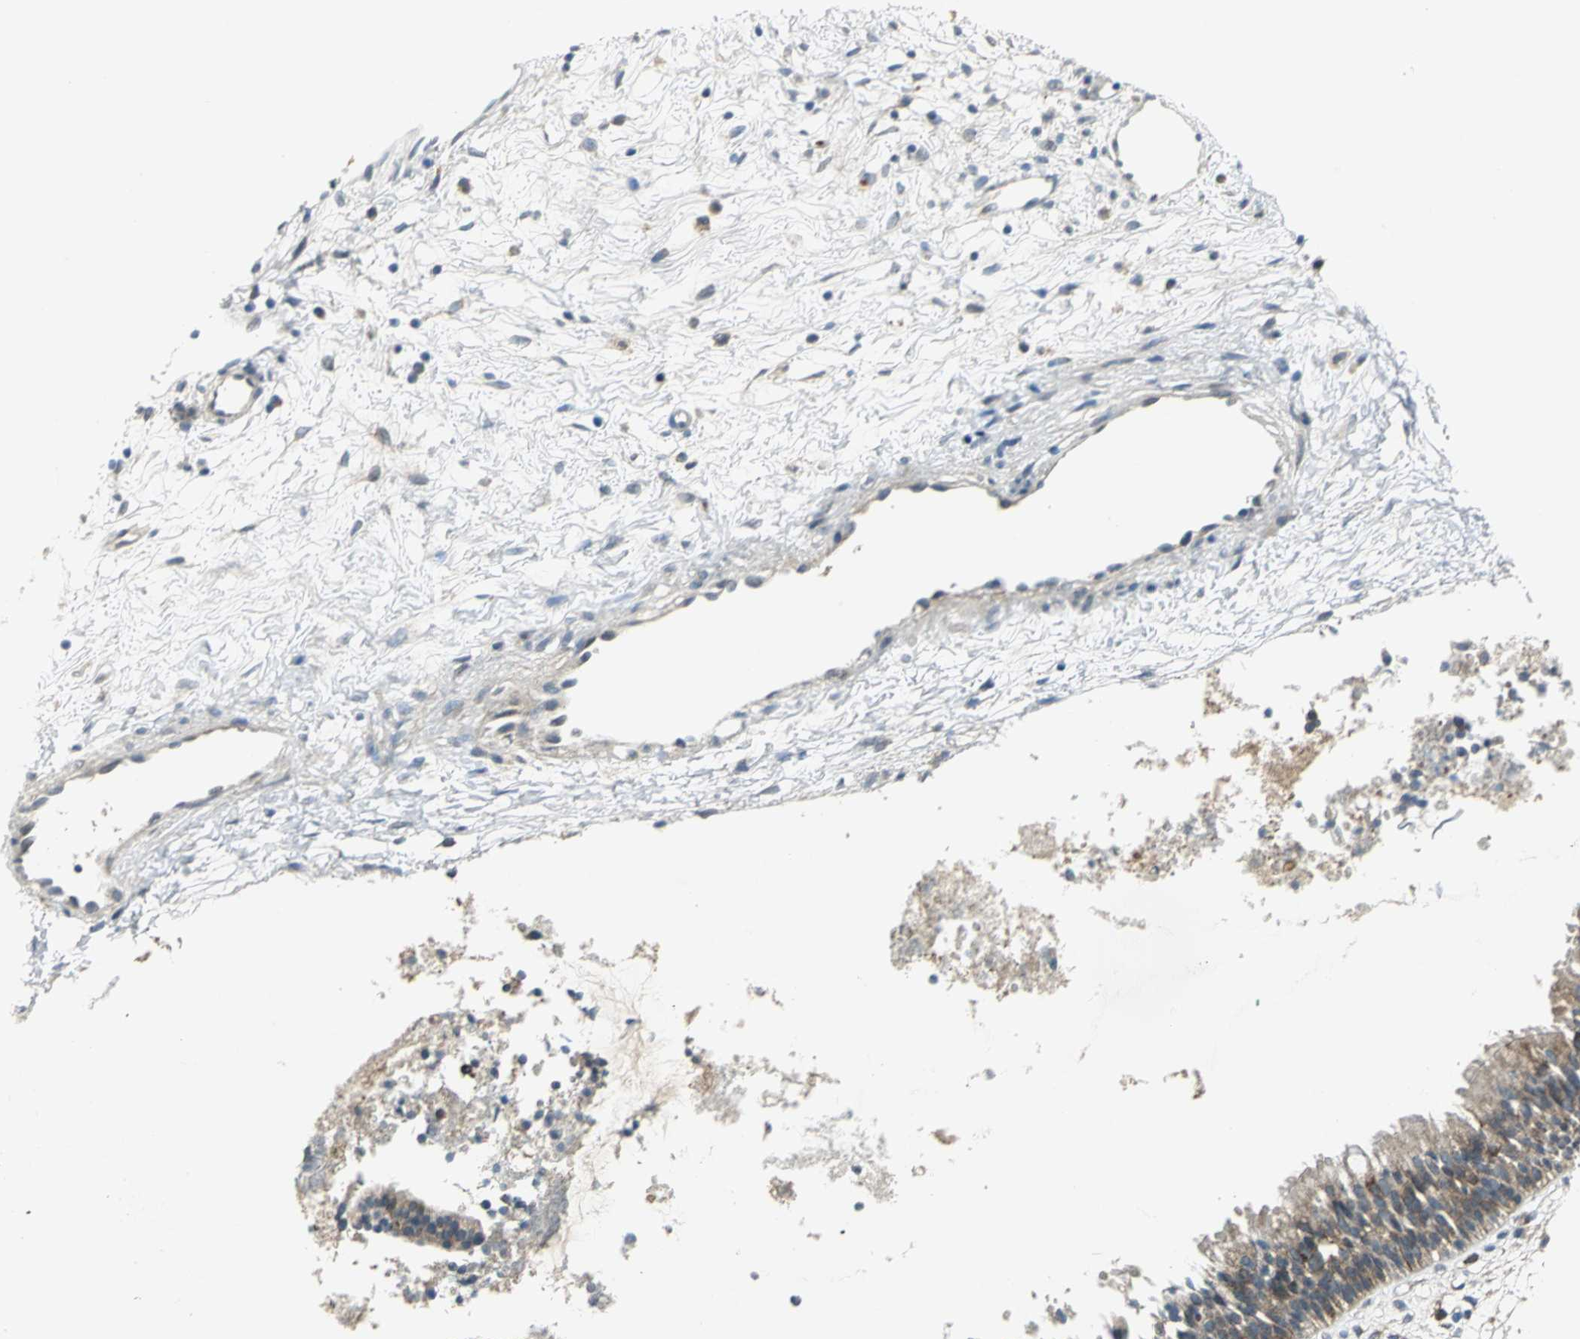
{"staining": {"intensity": "moderate", "quantity": ">75%", "location": "cytoplasmic/membranous"}, "tissue": "nasopharynx", "cell_type": "Respiratory epithelial cells", "image_type": "normal", "snomed": [{"axis": "morphology", "description": "Normal tissue, NOS"}, {"axis": "topography", "description": "Nasopharynx"}], "caption": "Protein analysis of normal nasopharynx shows moderate cytoplasmic/membranous staining in approximately >75% of respiratory epithelial cells.", "gene": "MAPK8IP3", "patient": {"sex": "male", "age": 21}}